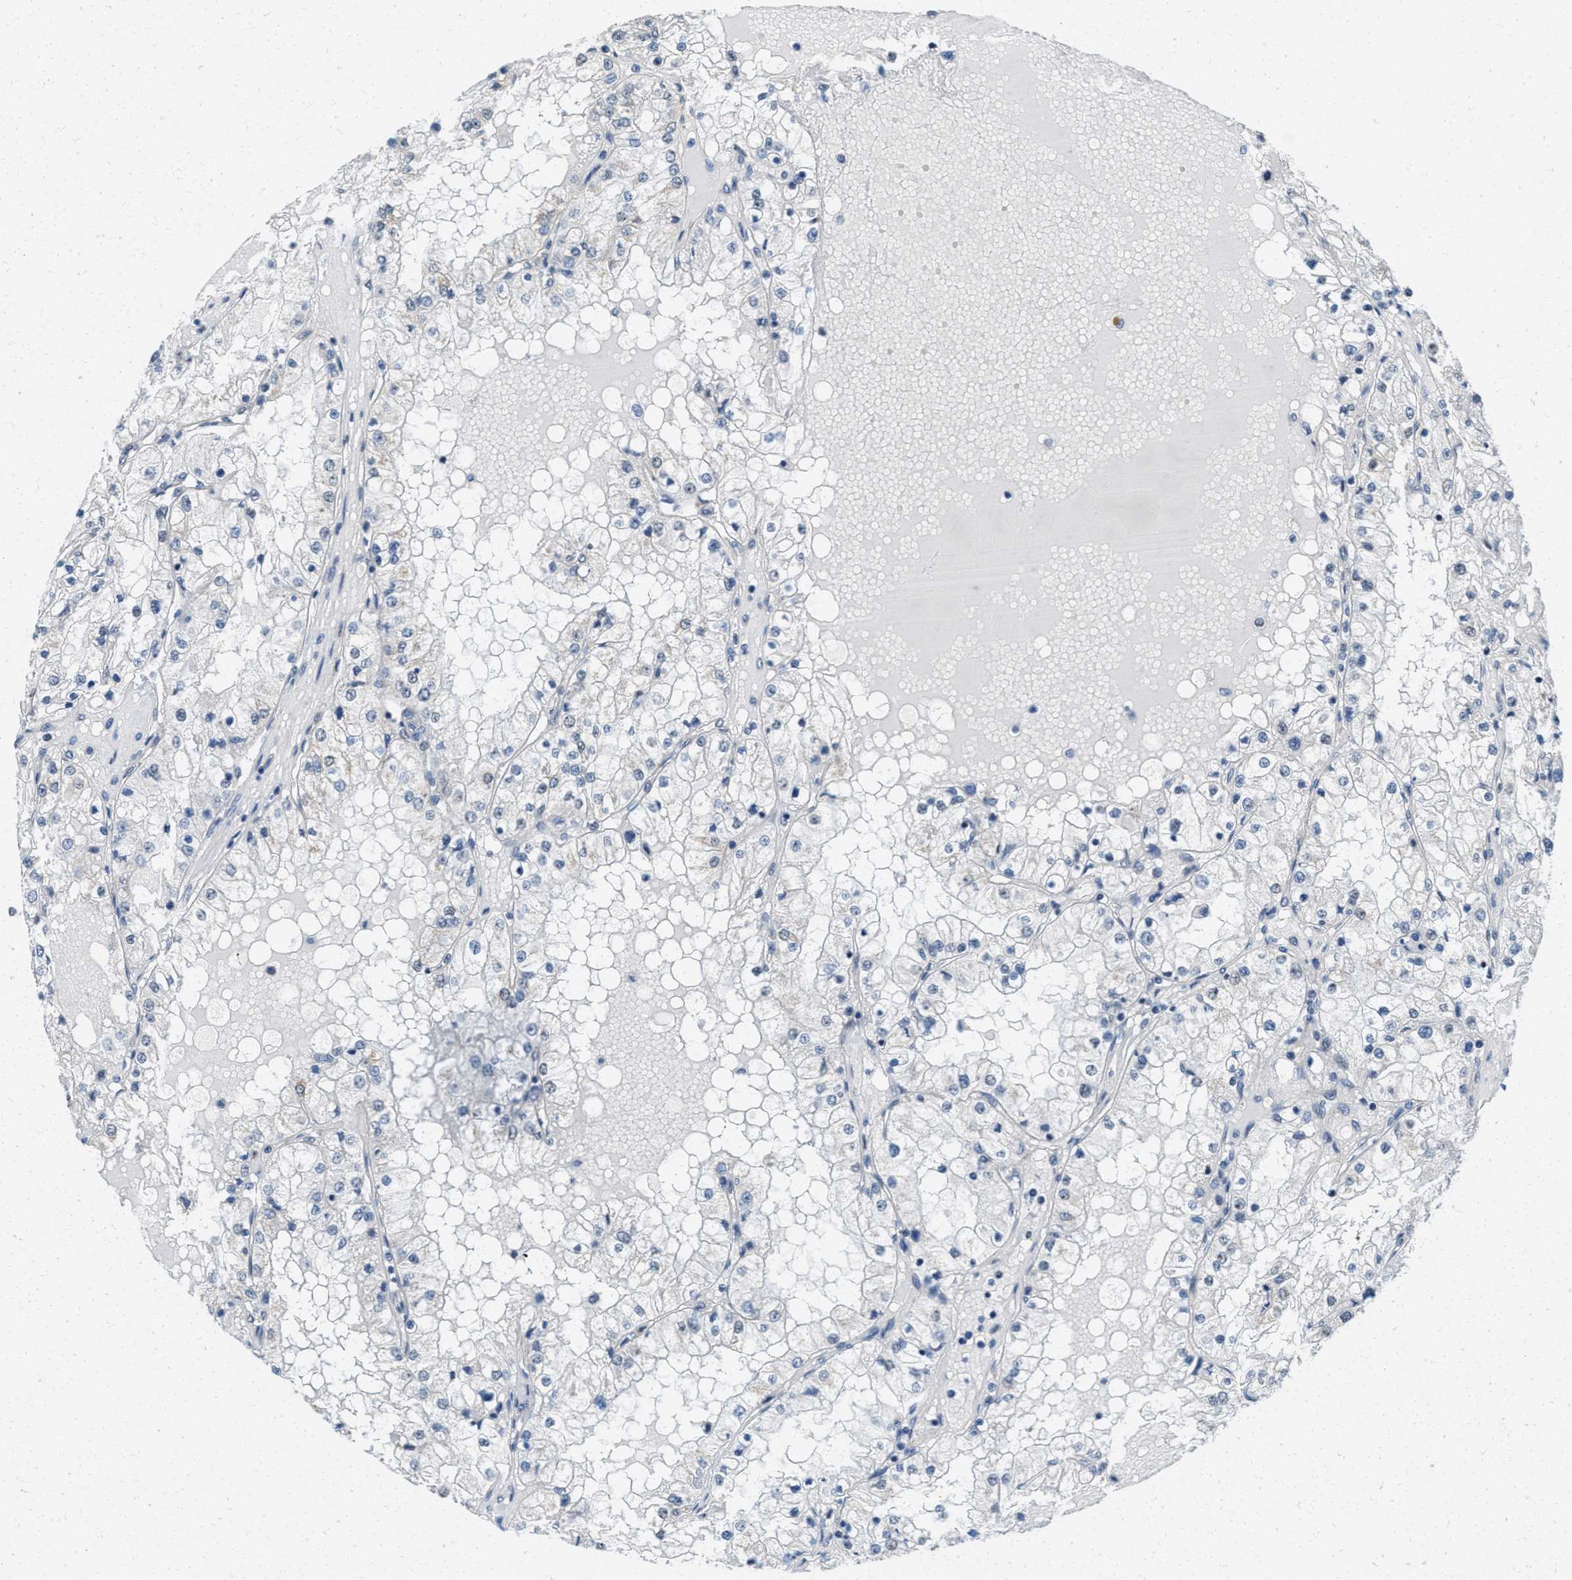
{"staining": {"intensity": "negative", "quantity": "none", "location": "none"}, "tissue": "renal cancer", "cell_type": "Tumor cells", "image_type": "cancer", "snomed": [{"axis": "morphology", "description": "Adenocarcinoma, NOS"}, {"axis": "topography", "description": "Kidney"}], "caption": "Protein analysis of adenocarcinoma (renal) displays no significant positivity in tumor cells. (DAB IHC, high magnification).", "gene": "TOMM70", "patient": {"sex": "male", "age": 68}}